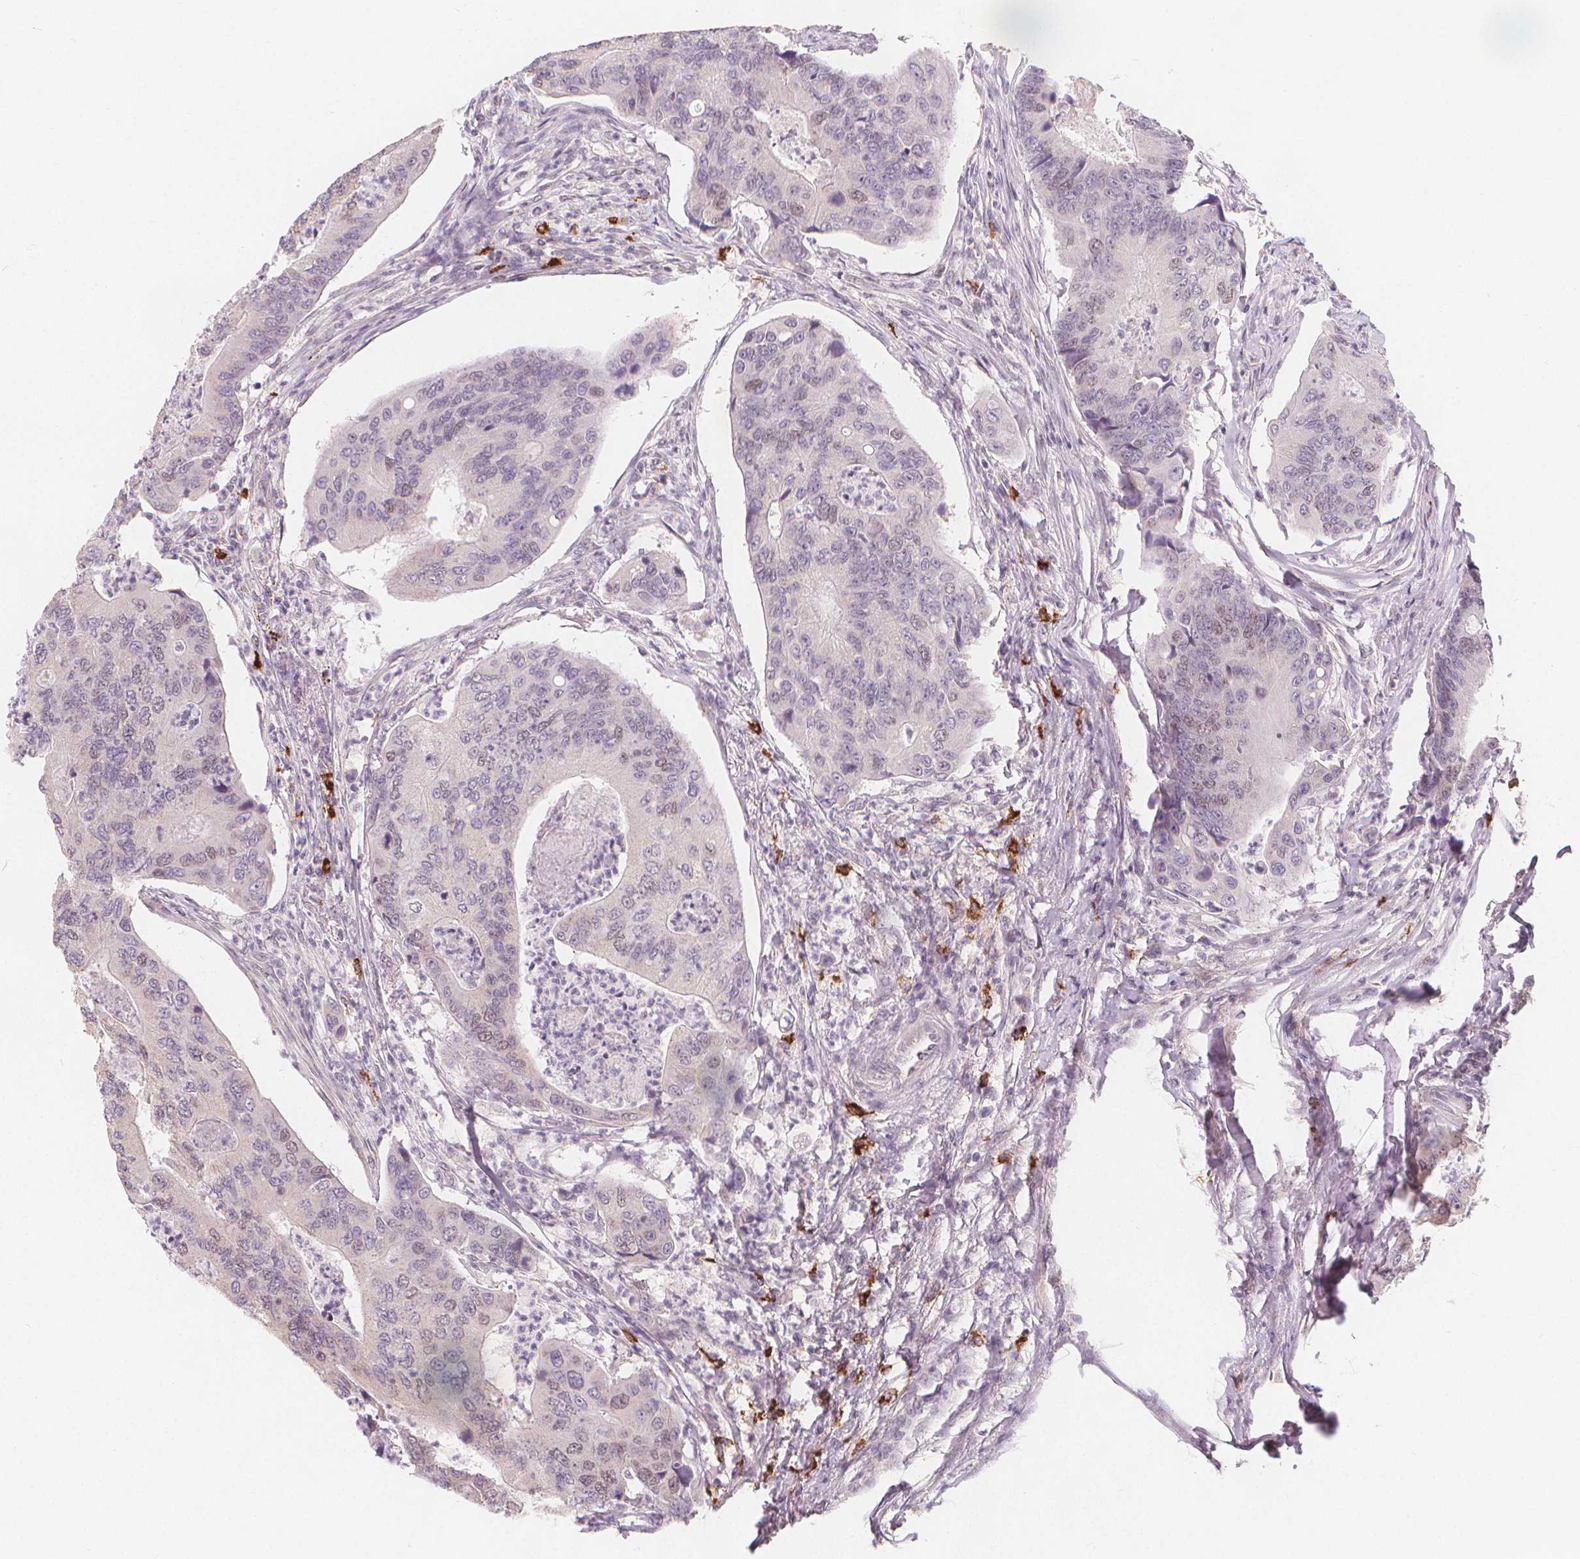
{"staining": {"intensity": "negative", "quantity": "none", "location": "none"}, "tissue": "colorectal cancer", "cell_type": "Tumor cells", "image_type": "cancer", "snomed": [{"axis": "morphology", "description": "Adenocarcinoma, NOS"}, {"axis": "topography", "description": "Colon"}], "caption": "A micrograph of human colorectal cancer (adenocarcinoma) is negative for staining in tumor cells.", "gene": "TIPIN", "patient": {"sex": "female", "age": 67}}